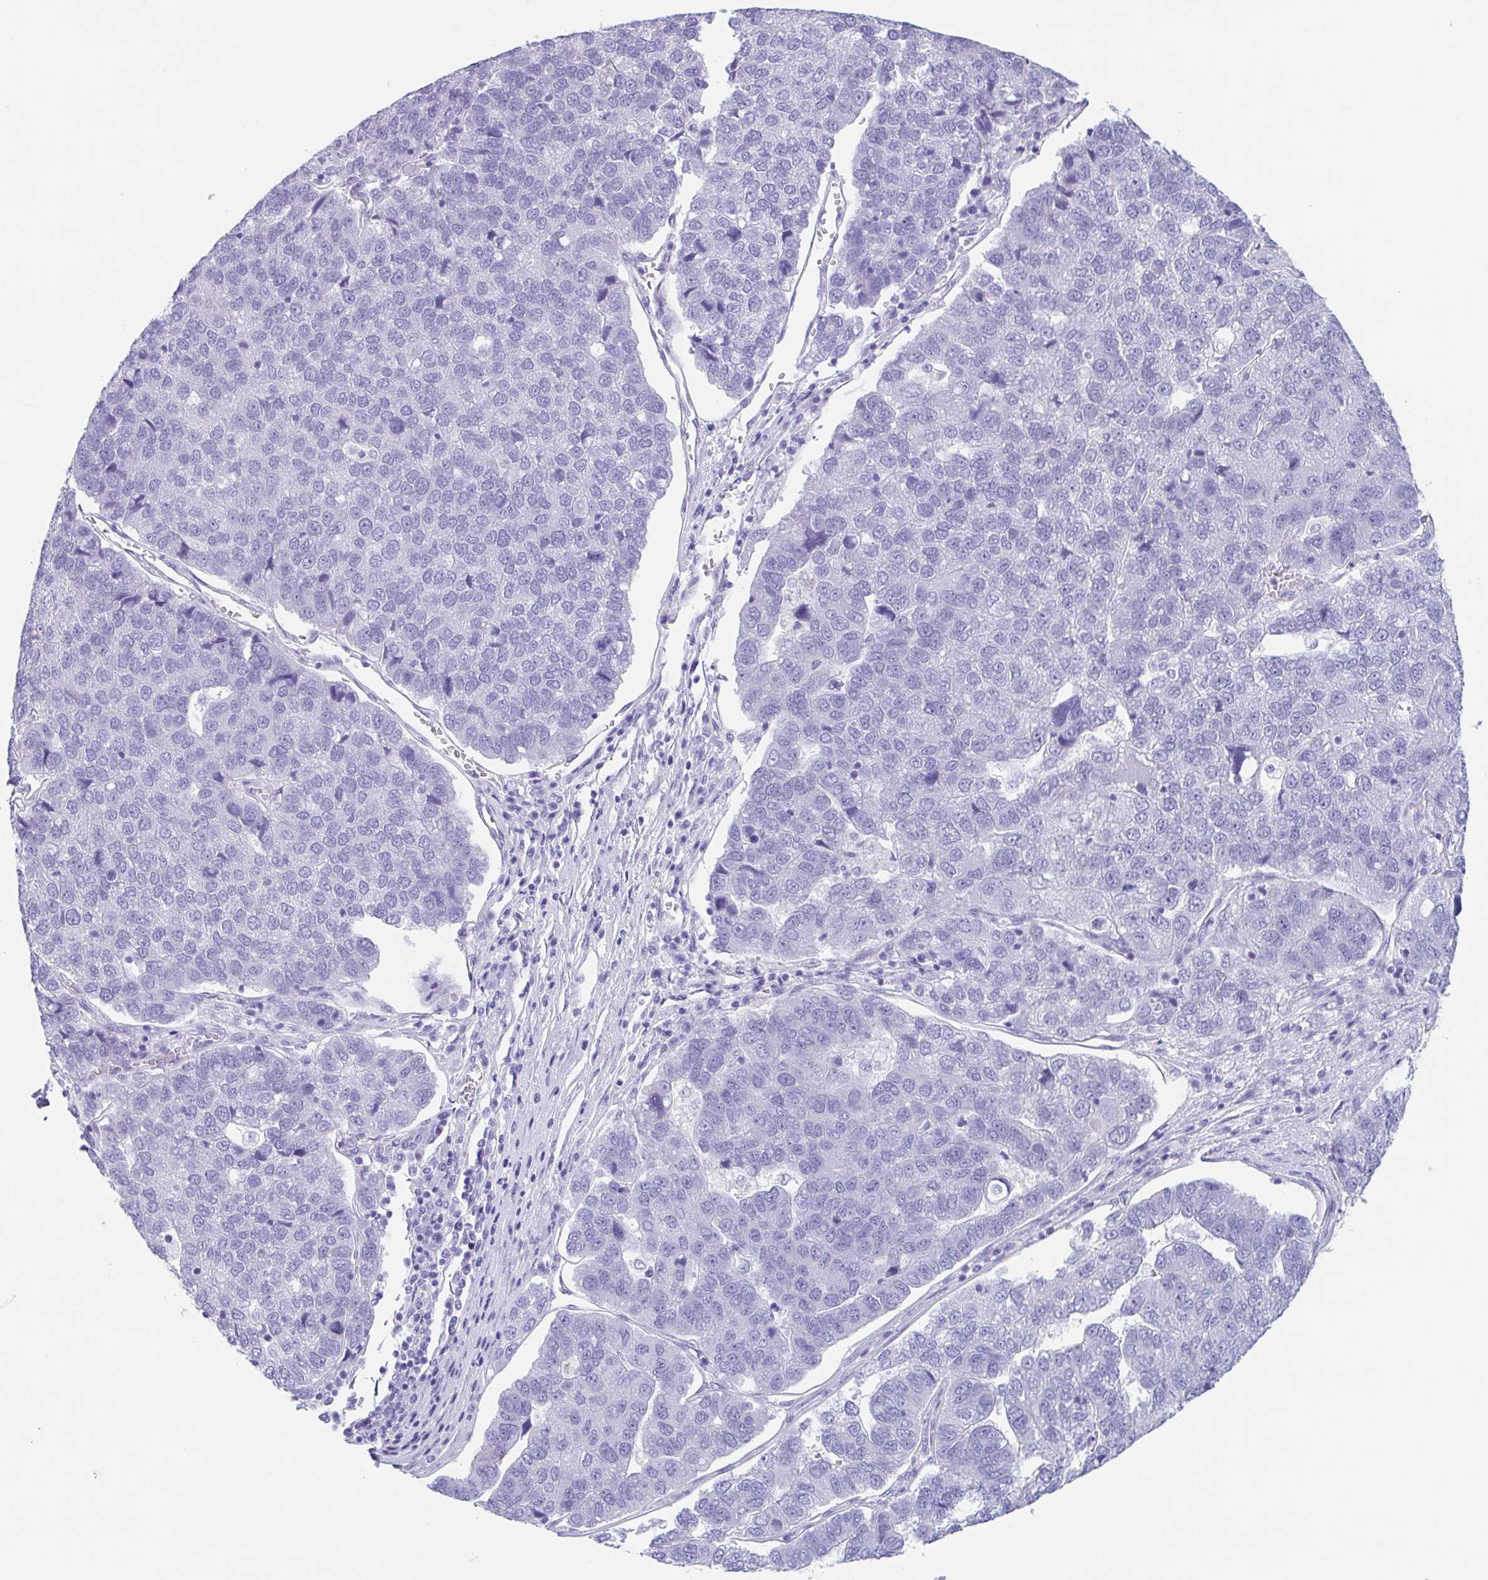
{"staining": {"intensity": "negative", "quantity": "none", "location": "none"}, "tissue": "pancreatic cancer", "cell_type": "Tumor cells", "image_type": "cancer", "snomed": [{"axis": "morphology", "description": "Adenocarcinoma, NOS"}, {"axis": "topography", "description": "Pancreas"}], "caption": "DAB (3,3'-diaminobenzidine) immunohistochemical staining of pancreatic adenocarcinoma displays no significant positivity in tumor cells. (DAB immunohistochemistry visualized using brightfield microscopy, high magnification).", "gene": "TAS2R41", "patient": {"sex": "female", "age": 61}}